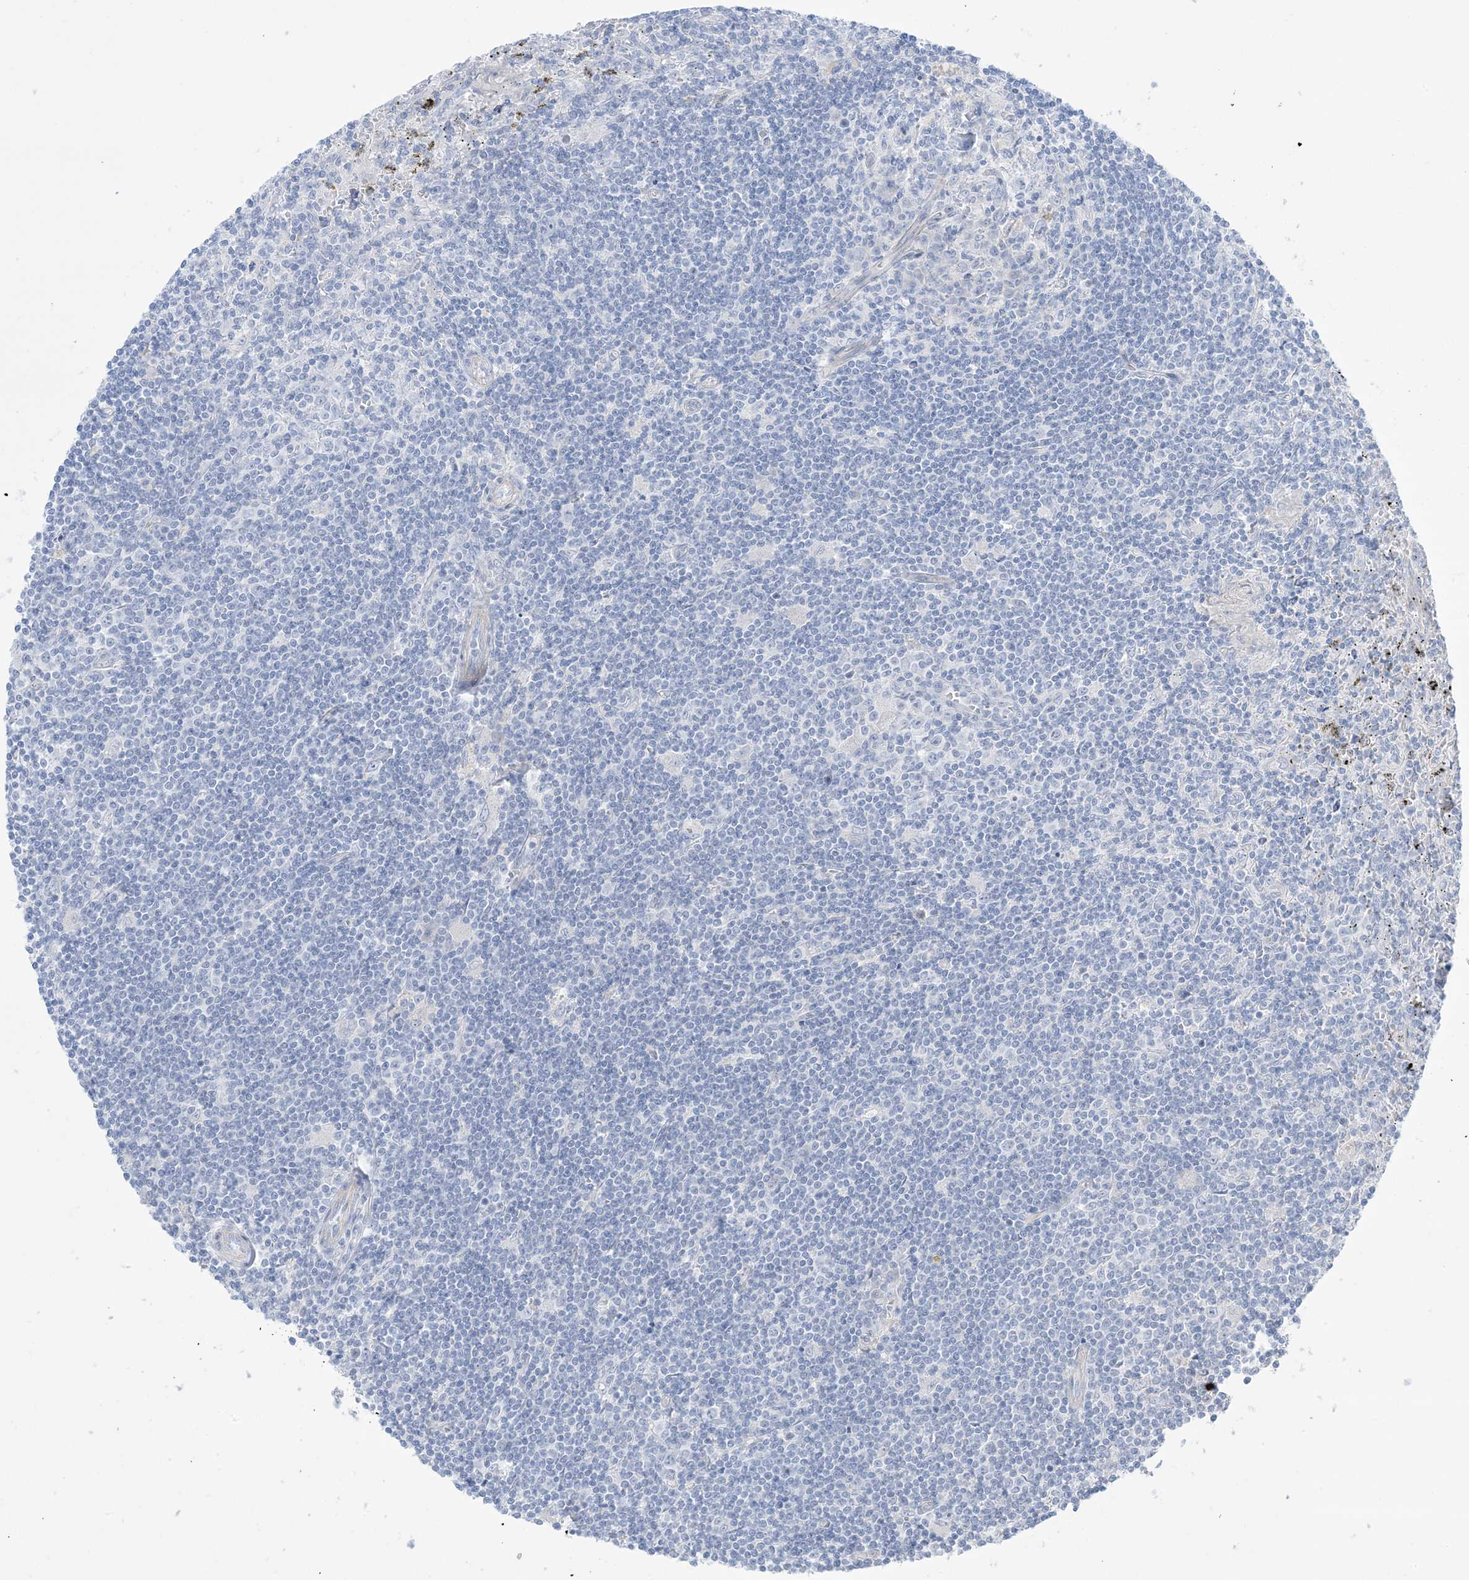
{"staining": {"intensity": "negative", "quantity": "none", "location": "none"}, "tissue": "lymphoma", "cell_type": "Tumor cells", "image_type": "cancer", "snomed": [{"axis": "morphology", "description": "Malignant lymphoma, non-Hodgkin's type, Low grade"}, {"axis": "topography", "description": "Spleen"}], "caption": "Immunohistochemical staining of lymphoma shows no significant expression in tumor cells.", "gene": "ATP11C", "patient": {"sex": "male", "age": 76}}